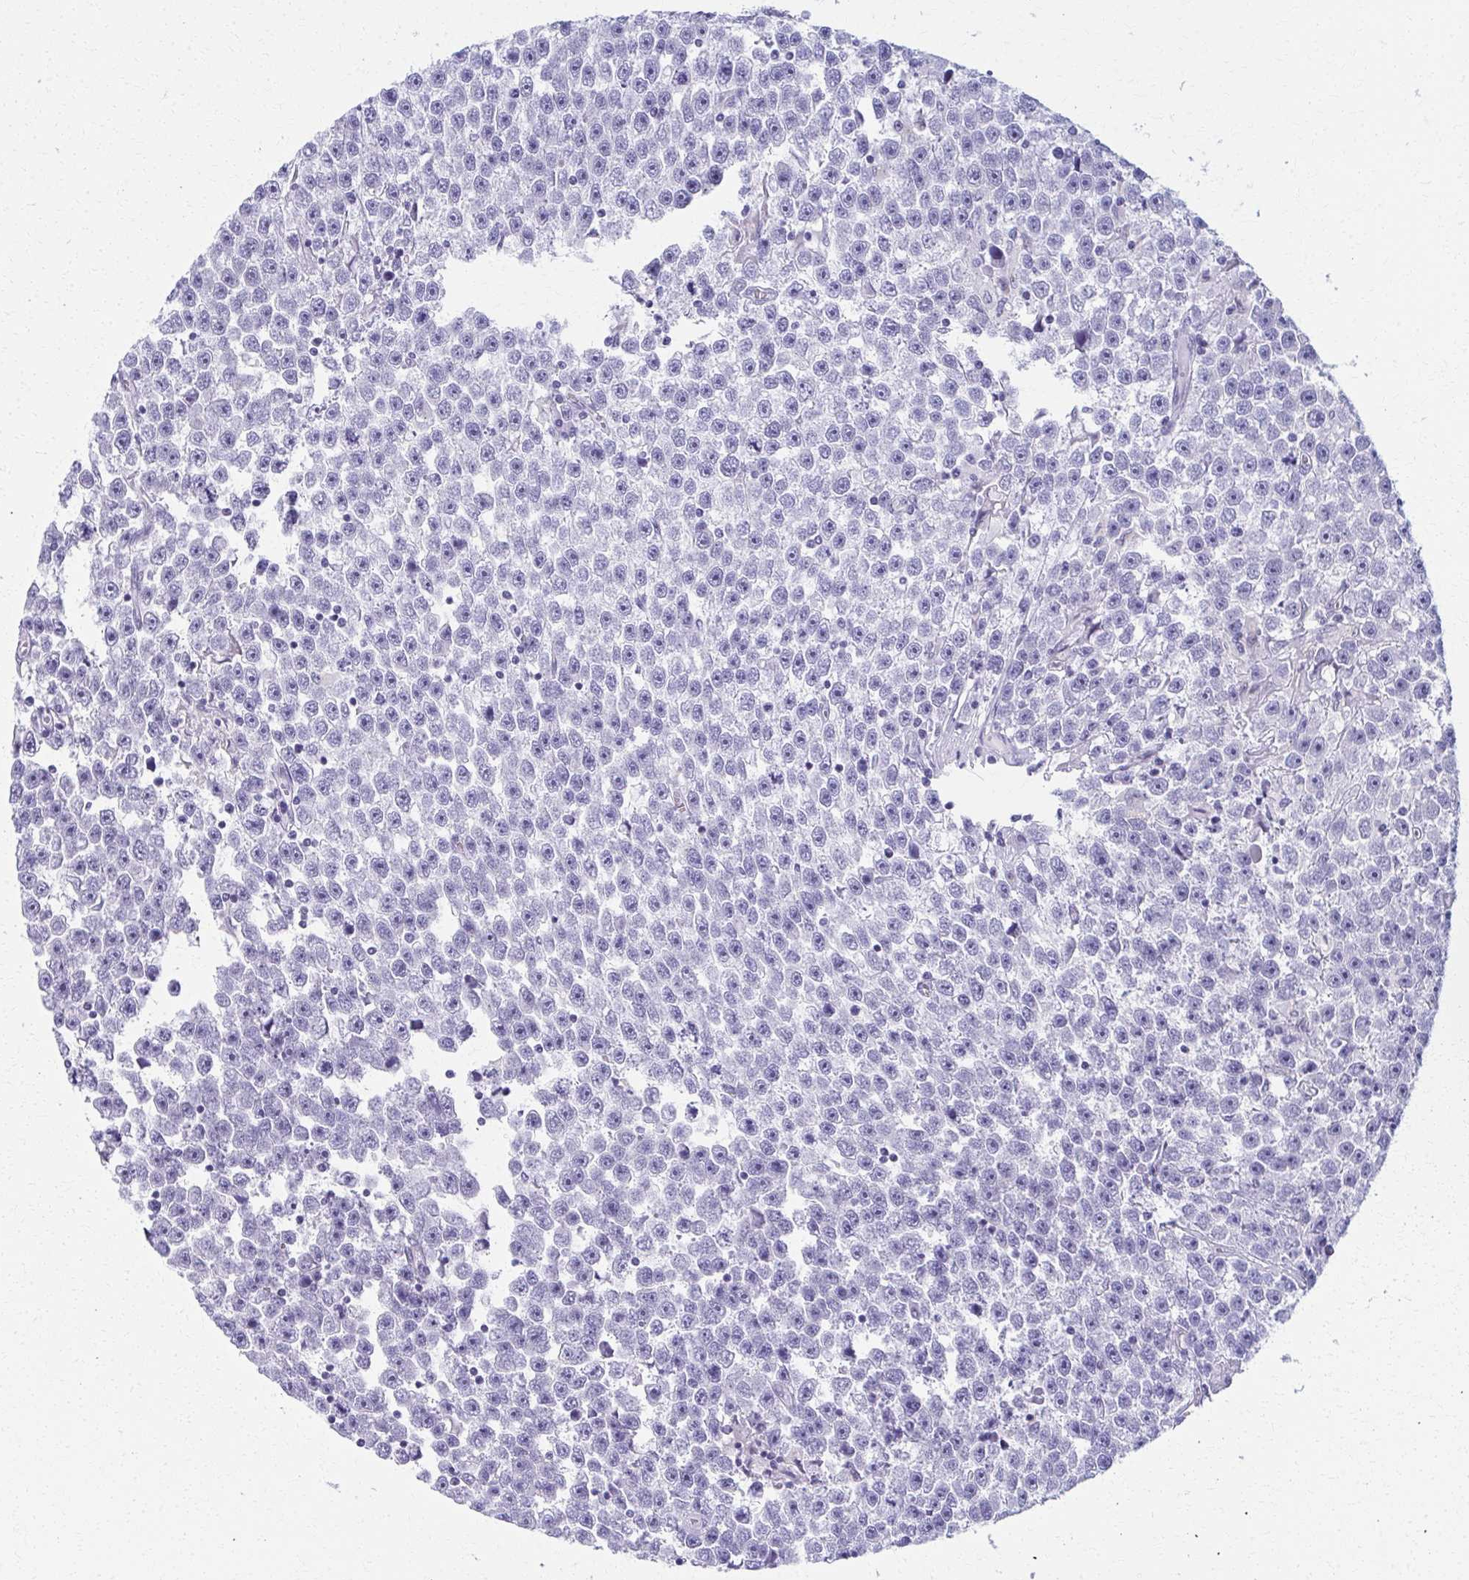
{"staining": {"intensity": "negative", "quantity": "none", "location": "none"}, "tissue": "testis cancer", "cell_type": "Tumor cells", "image_type": "cancer", "snomed": [{"axis": "morphology", "description": "Seminoma, NOS"}, {"axis": "topography", "description": "Testis"}], "caption": "The IHC micrograph has no significant positivity in tumor cells of testis cancer (seminoma) tissue.", "gene": "SCLY", "patient": {"sex": "male", "age": 31}}